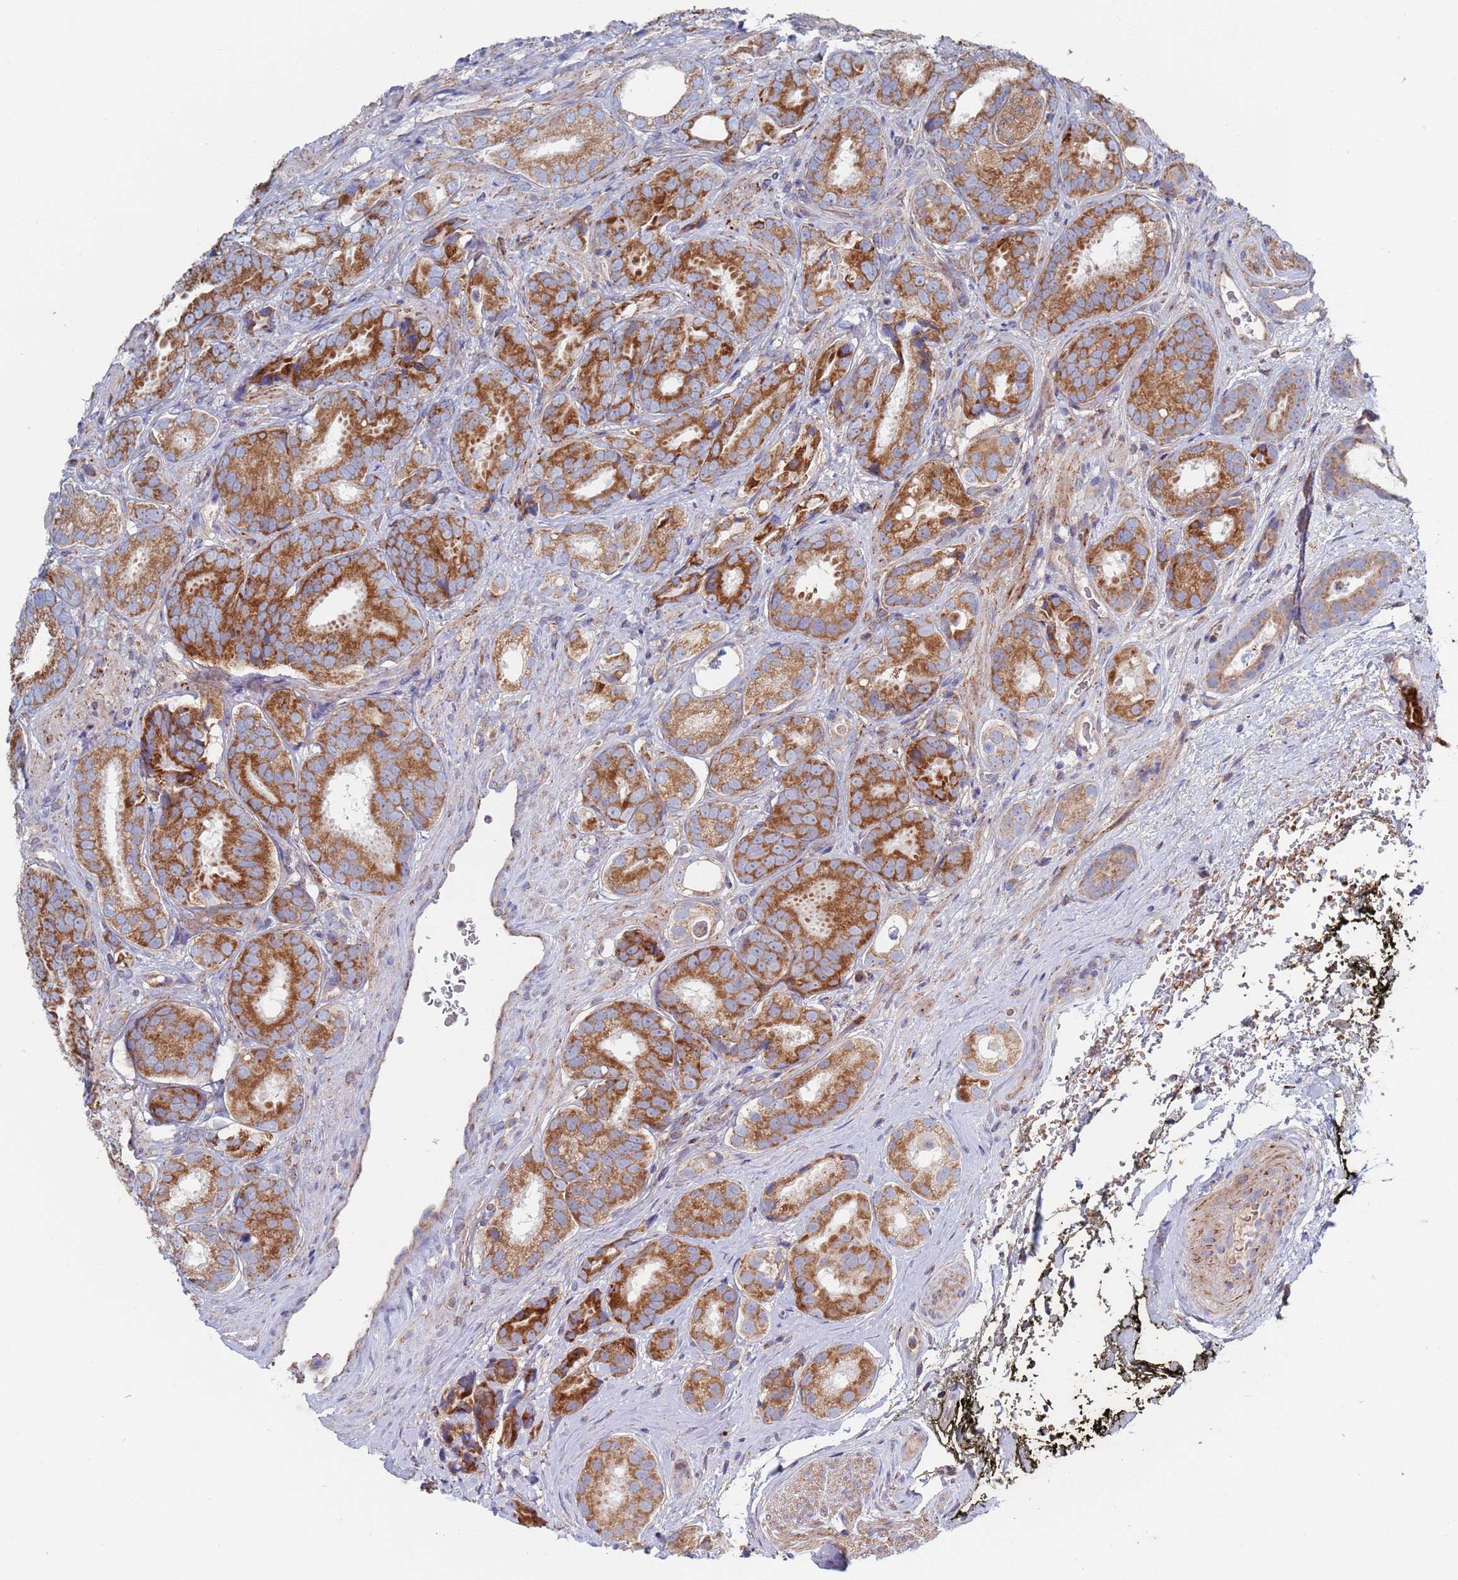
{"staining": {"intensity": "strong", "quantity": "25%-75%", "location": "cytoplasmic/membranous"}, "tissue": "prostate cancer", "cell_type": "Tumor cells", "image_type": "cancer", "snomed": [{"axis": "morphology", "description": "Adenocarcinoma, High grade"}, {"axis": "topography", "description": "Prostate"}], "caption": "This micrograph displays immunohistochemistry staining of prostate cancer (high-grade adenocarcinoma), with high strong cytoplasmic/membranous positivity in about 25%-75% of tumor cells.", "gene": "CHCHD6", "patient": {"sex": "male", "age": 71}}